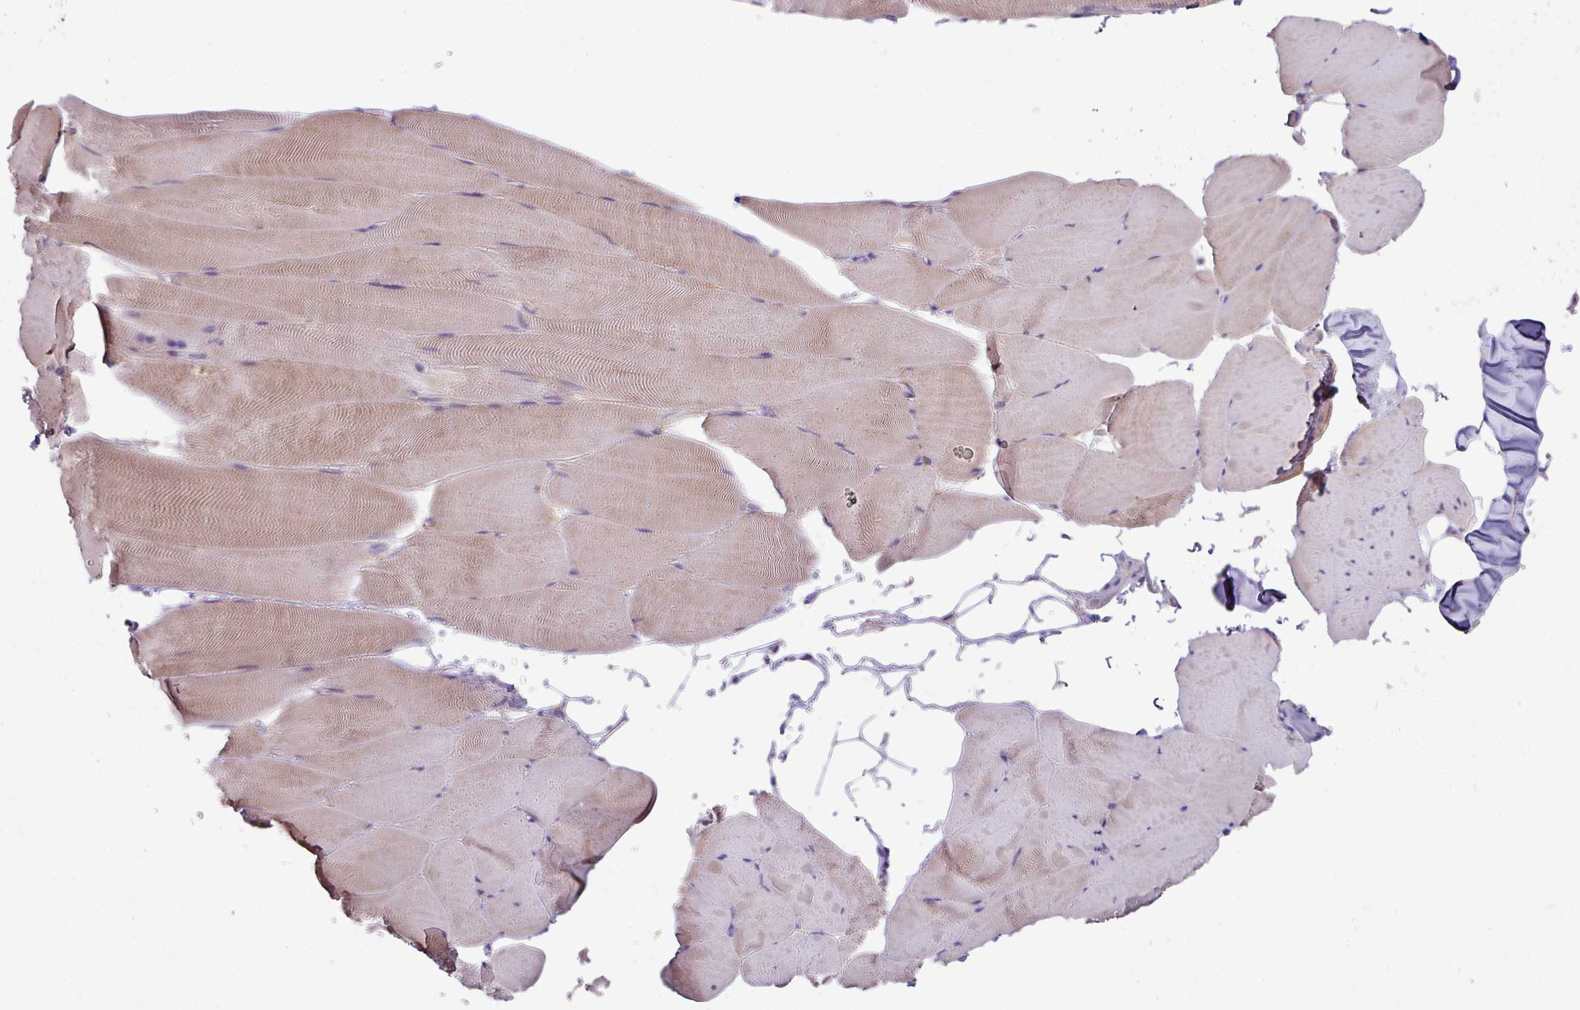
{"staining": {"intensity": "weak", "quantity": "25%-75%", "location": "cytoplasmic/membranous"}, "tissue": "skeletal muscle", "cell_type": "Myocytes", "image_type": "normal", "snomed": [{"axis": "morphology", "description": "Normal tissue, NOS"}, {"axis": "topography", "description": "Skeletal muscle"}], "caption": "Immunohistochemical staining of unremarkable skeletal muscle shows 25%-75% levels of weak cytoplasmic/membranous protein staining in approximately 25%-75% of myocytes.", "gene": "PPM1J", "patient": {"sex": "female", "age": 64}}